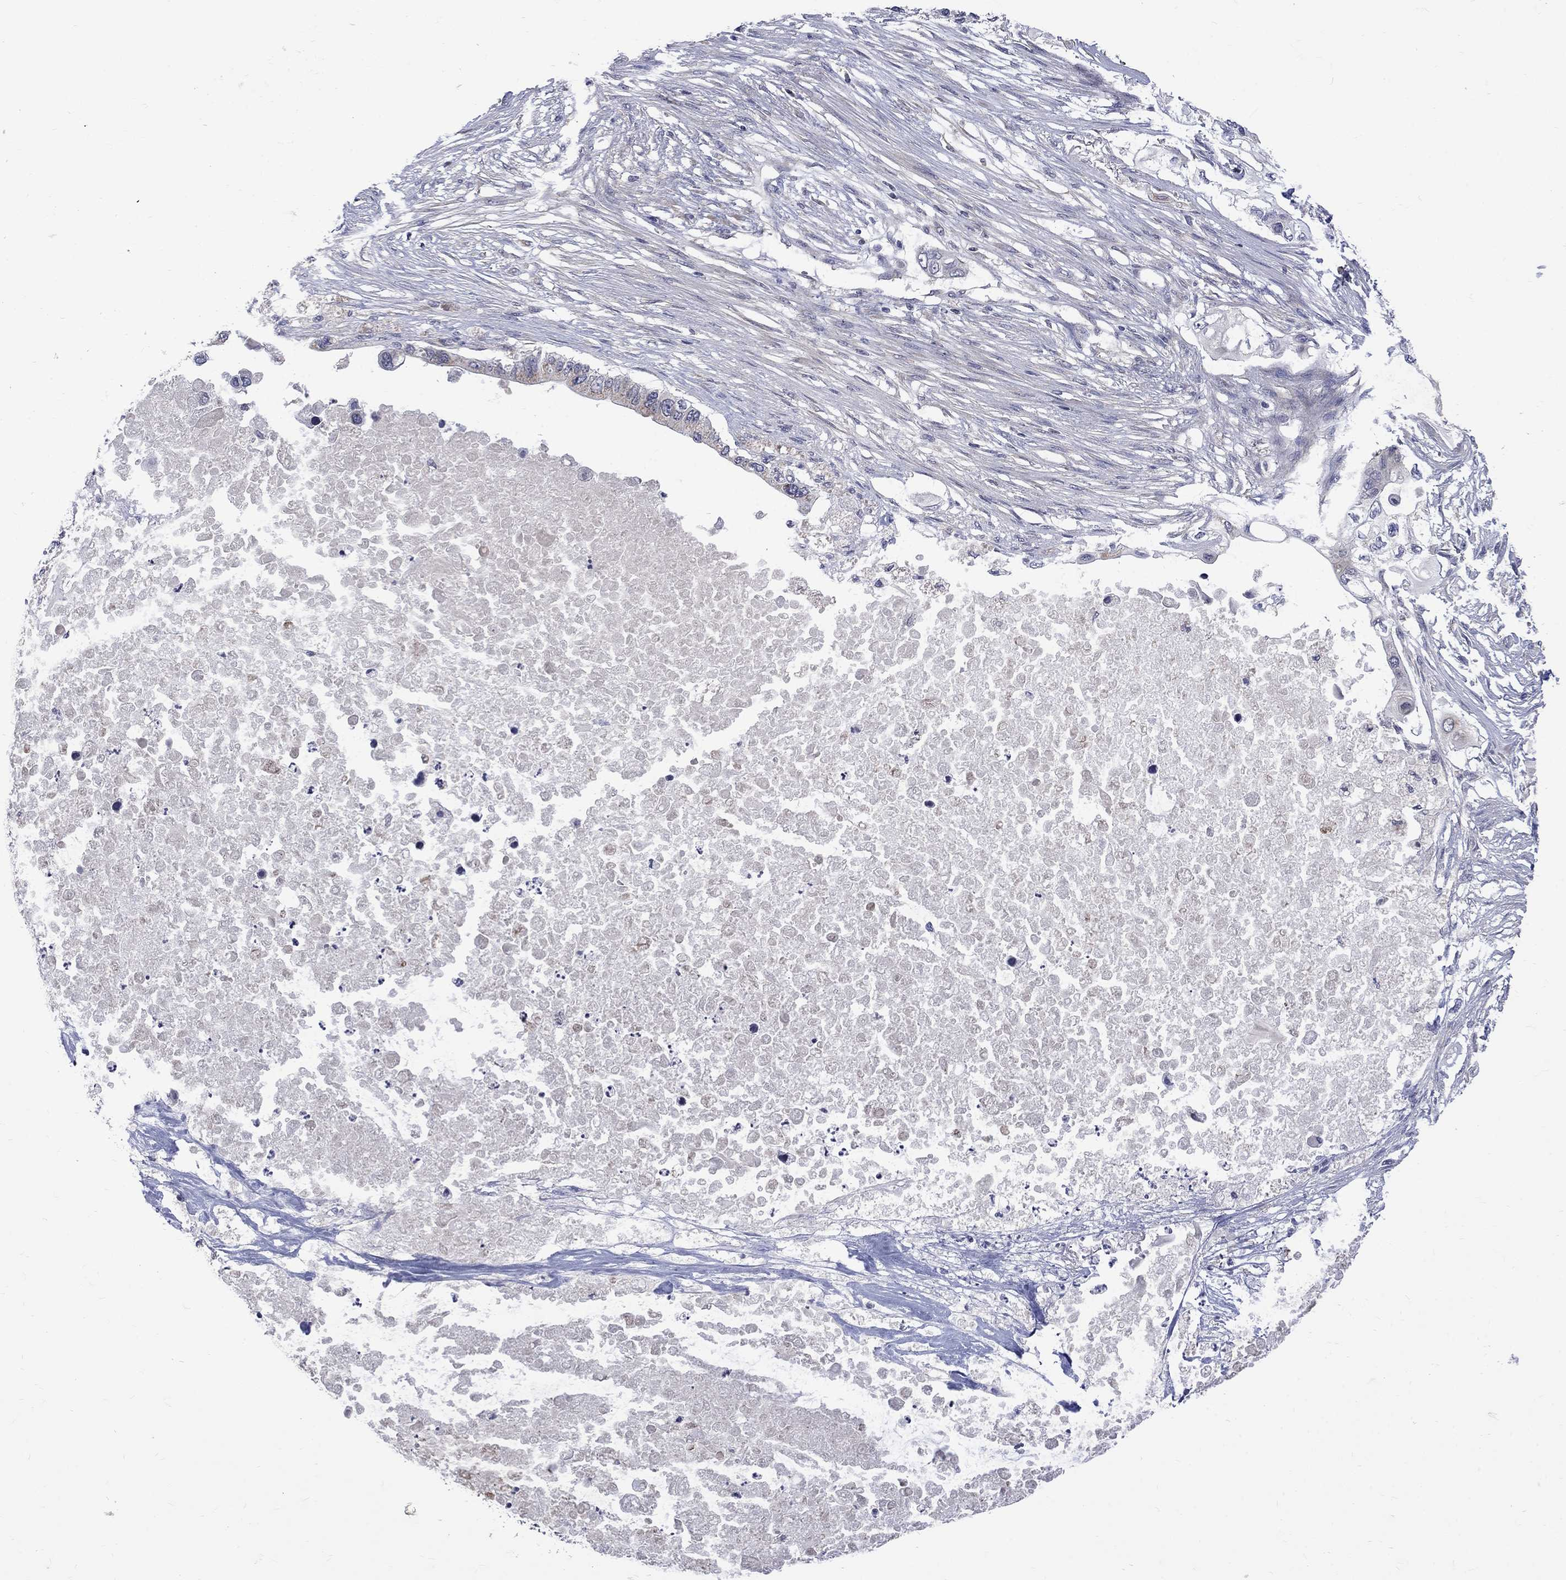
{"staining": {"intensity": "negative", "quantity": "none", "location": "none"}, "tissue": "pancreatic cancer", "cell_type": "Tumor cells", "image_type": "cancer", "snomed": [{"axis": "morphology", "description": "Adenocarcinoma, NOS"}, {"axis": "topography", "description": "Pancreas"}], "caption": "Tumor cells are negative for brown protein staining in pancreatic cancer (adenocarcinoma). The staining was performed using DAB (3,3'-diaminobenzidine) to visualize the protein expression in brown, while the nuclei were stained in blue with hematoxylin (Magnification: 20x).", "gene": "SH2B1", "patient": {"sex": "female", "age": 63}}